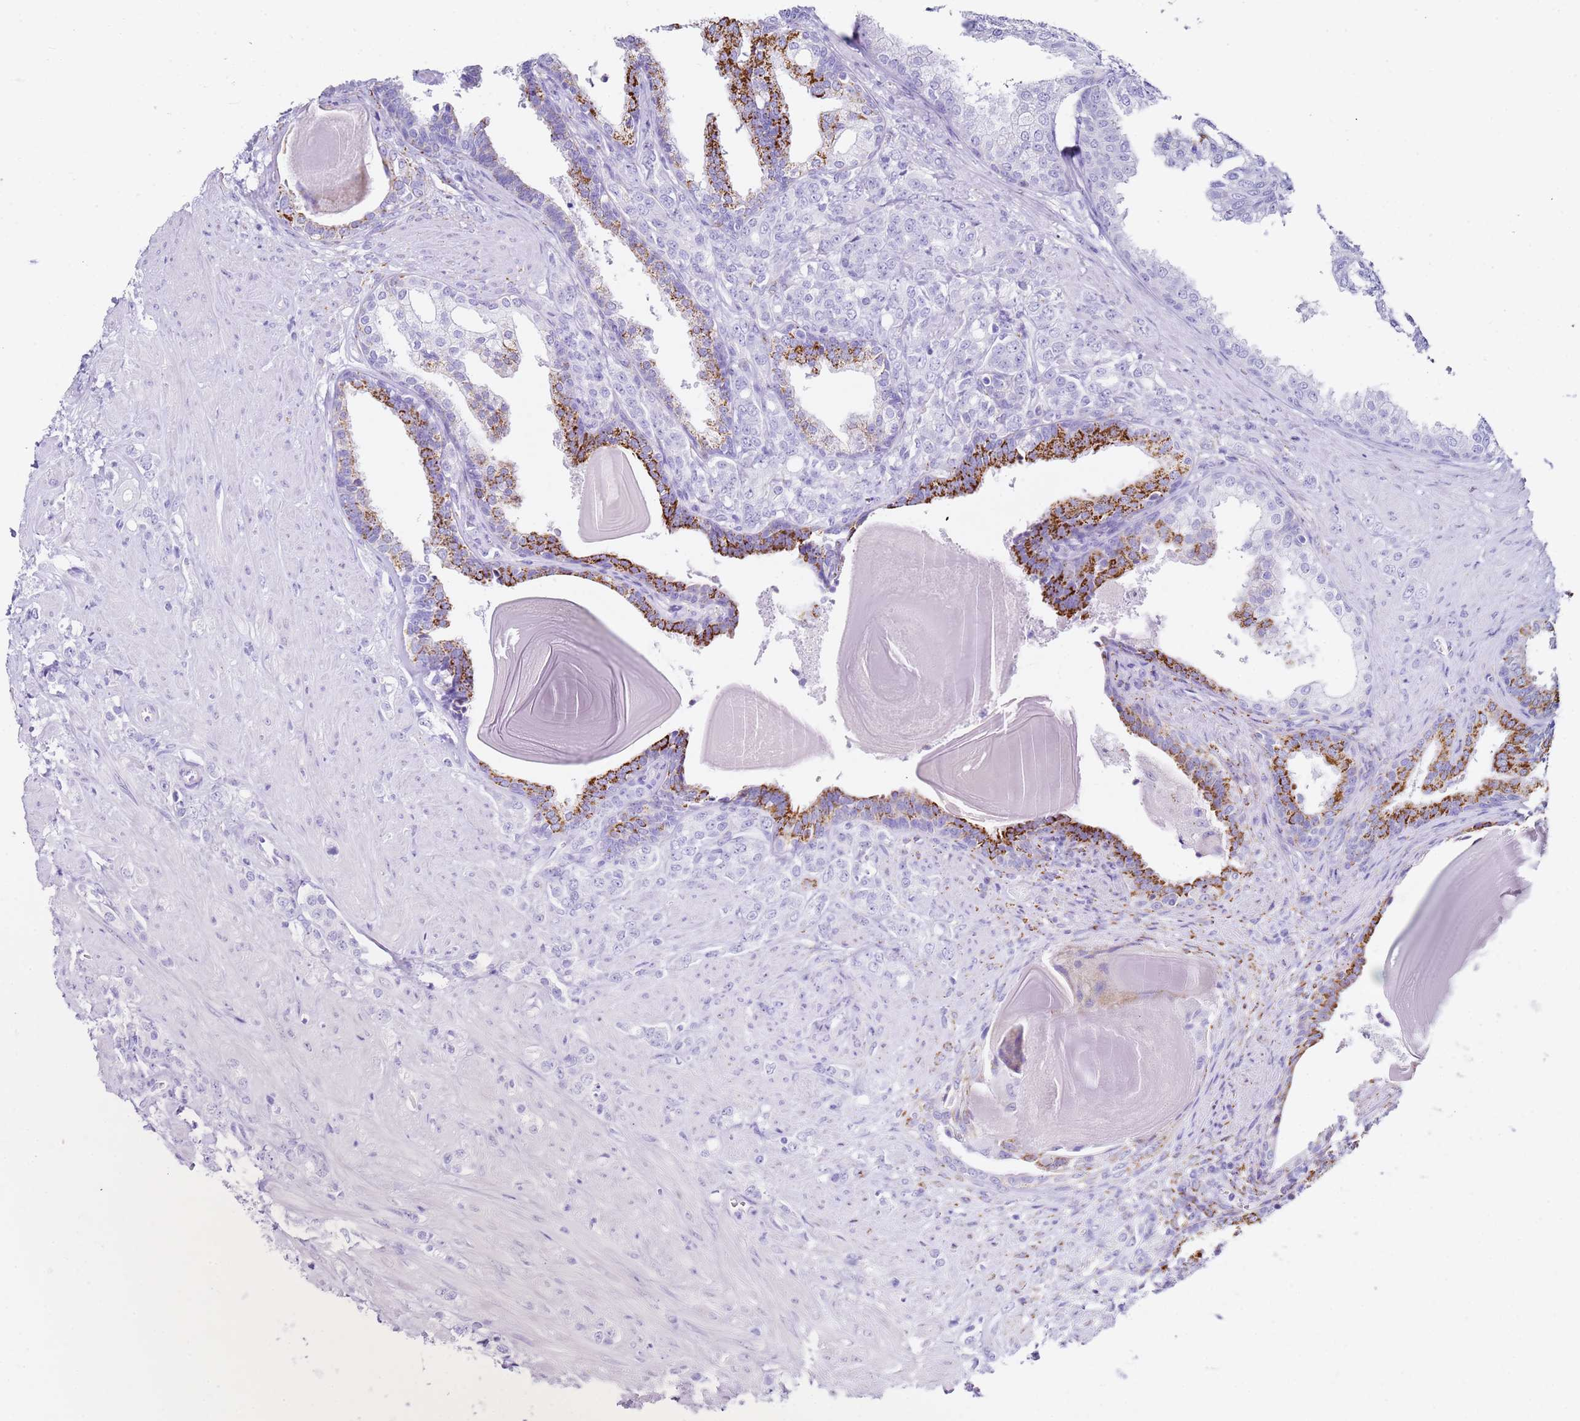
{"staining": {"intensity": "negative", "quantity": "none", "location": "none"}, "tissue": "prostate cancer", "cell_type": "Tumor cells", "image_type": "cancer", "snomed": [{"axis": "morphology", "description": "Adenocarcinoma, High grade"}, {"axis": "topography", "description": "Prostate"}], "caption": "There is no significant staining in tumor cells of prostate cancer (high-grade adenocarcinoma).", "gene": "PTBP2", "patient": {"sex": "male", "age": 62}}